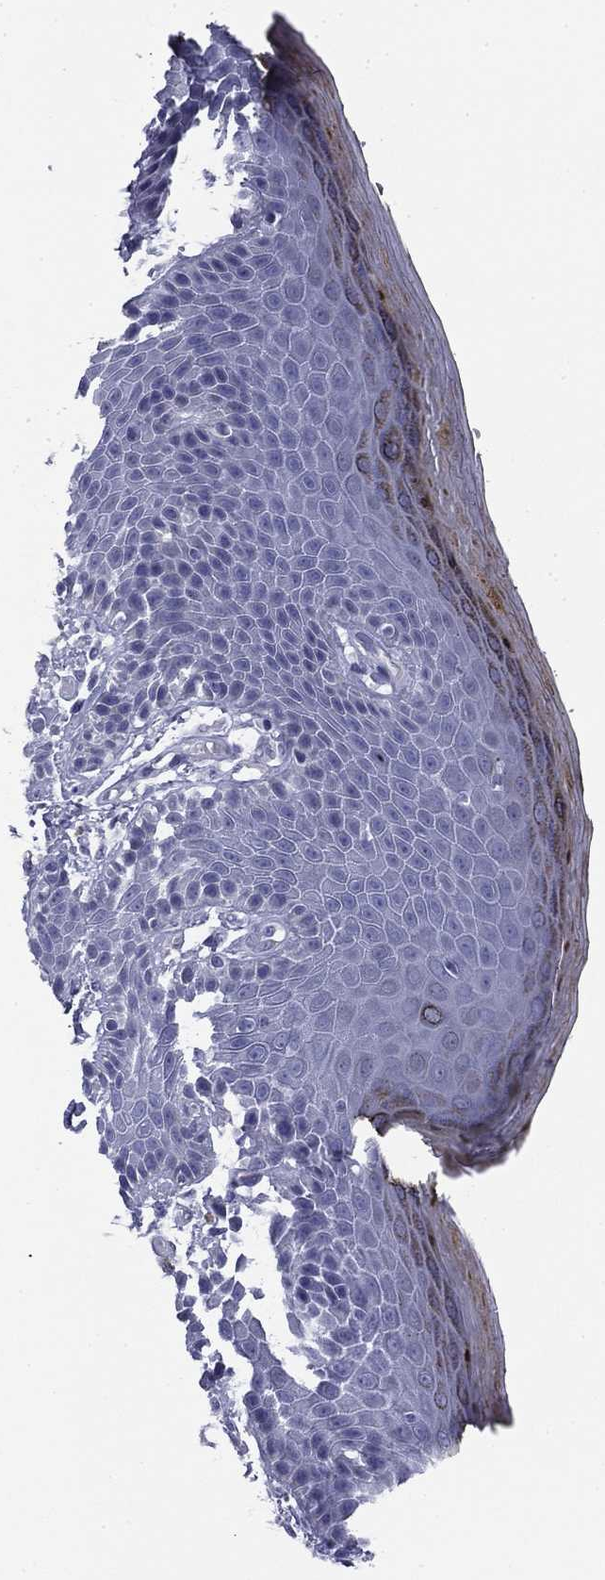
{"staining": {"intensity": "strong", "quantity": "<25%", "location": "cytoplasmic/membranous"}, "tissue": "skin", "cell_type": "Epidermal cells", "image_type": "normal", "snomed": [{"axis": "morphology", "description": "Normal tissue, NOS"}, {"axis": "topography", "description": "Anal"}, {"axis": "topography", "description": "Peripheral nerve tissue"}], "caption": "Immunohistochemistry (IHC) staining of normal skin, which displays medium levels of strong cytoplasmic/membranous staining in about <25% of epidermal cells indicating strong cytoplasmic/membranous protein staining. The staining was performed using DAB (brown) for protein detection and nuclei were counterstained in hematoxylin (blue).", "gene": "ZP2", "patient": {"sex": "male", "age": 51}}